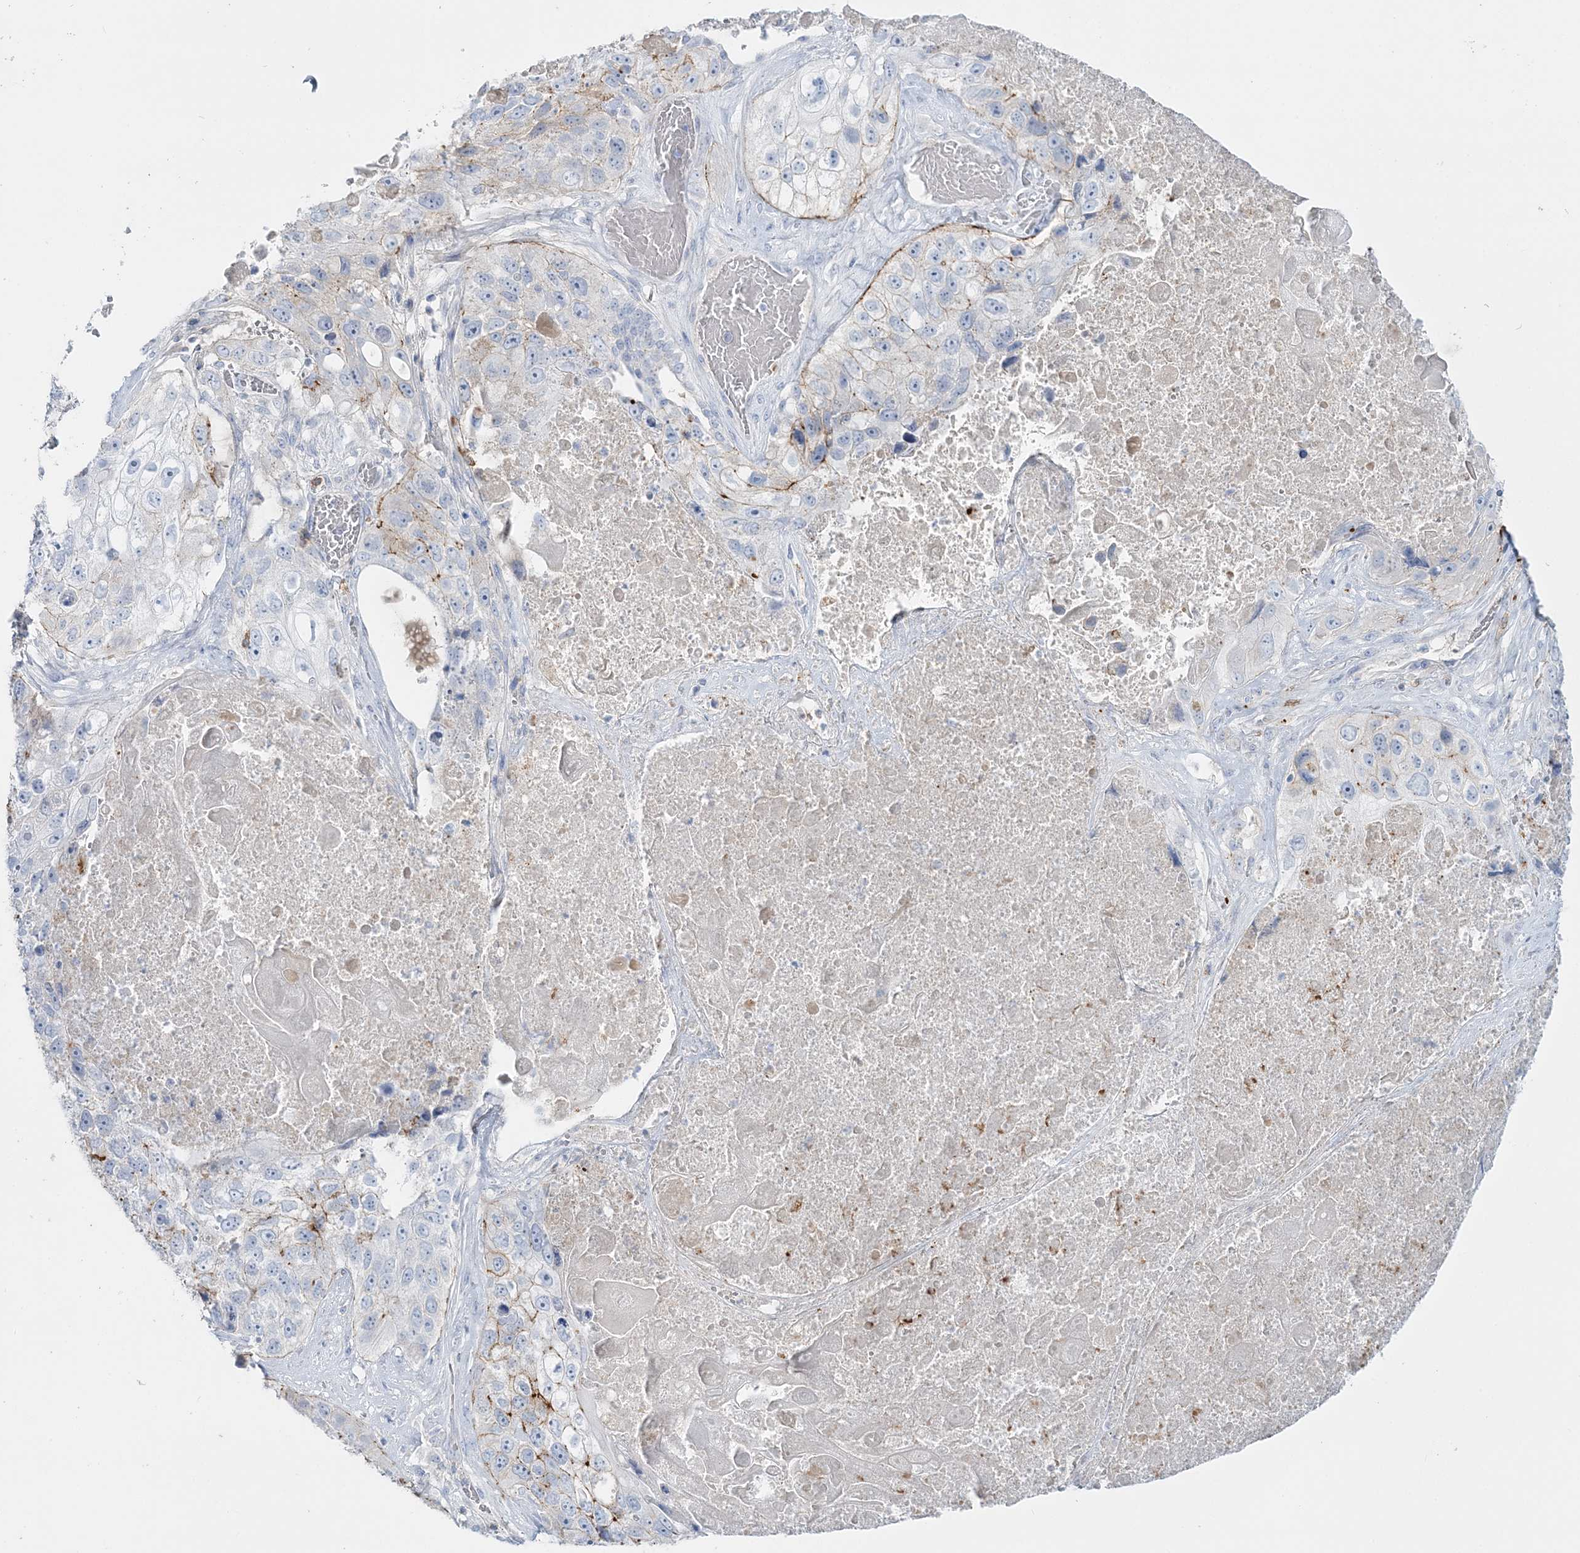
{"staining": {"intensity": "moderate", "quantity": "<25%", "location": "cytoplasmic/membranous"}, "tissue": "lung cancer", "cell_type": "Tumor cells", "image_type": "cancer", "snomed": [{"axis": "morphology", "description": "Squamous cell carcinoma, NOS"}, {"axis": "topography", "description": "Lung"}], "caption": "This is an image of IHC staining of lung cancer, which shows moderate expression in the cytoplasmic/membranous of tumor cells.", "gene": "WDSUB1", "patient": {"sex": "male", "age": 61}}